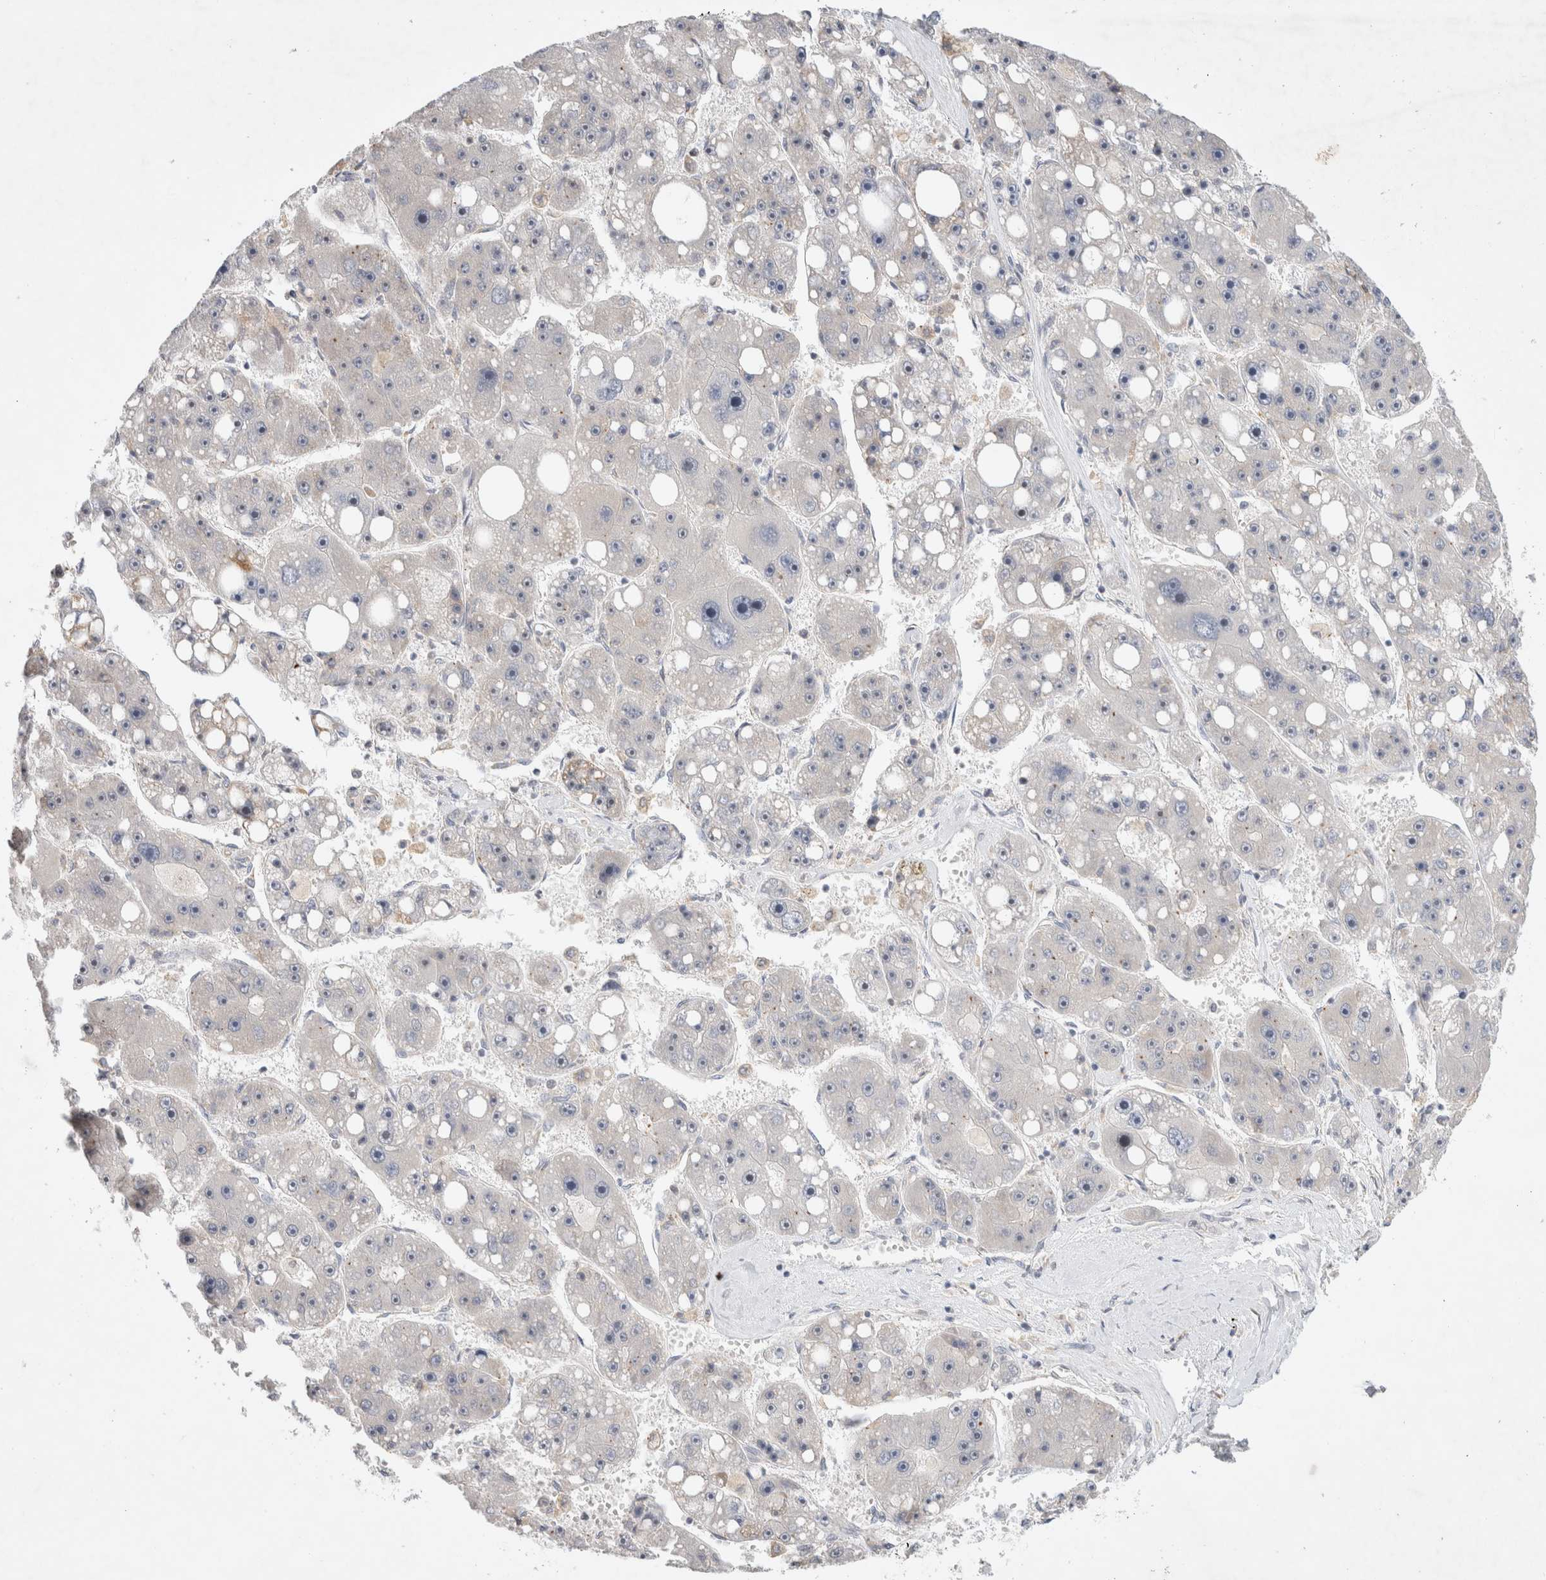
{"staining": {"intensity": "negative", "quantity": "none", "location": "none"}, "tissue": "liver cancer", "cell_type": "Tumor cells", "image_type": "cancer", "snomed": [{"axis": "morphology", "description": "Carcinoma, Hepatocellular, NOS"}, {"axis": "topography", "description": "Liver"}], "caption": "IHC micrograph of liver hepatocellular carcinoma stained for a protein (brown), which displays no positivity in tumor cells.", "gene": "NEDD4L", "patient": {"sex": "female", "age": 61}}